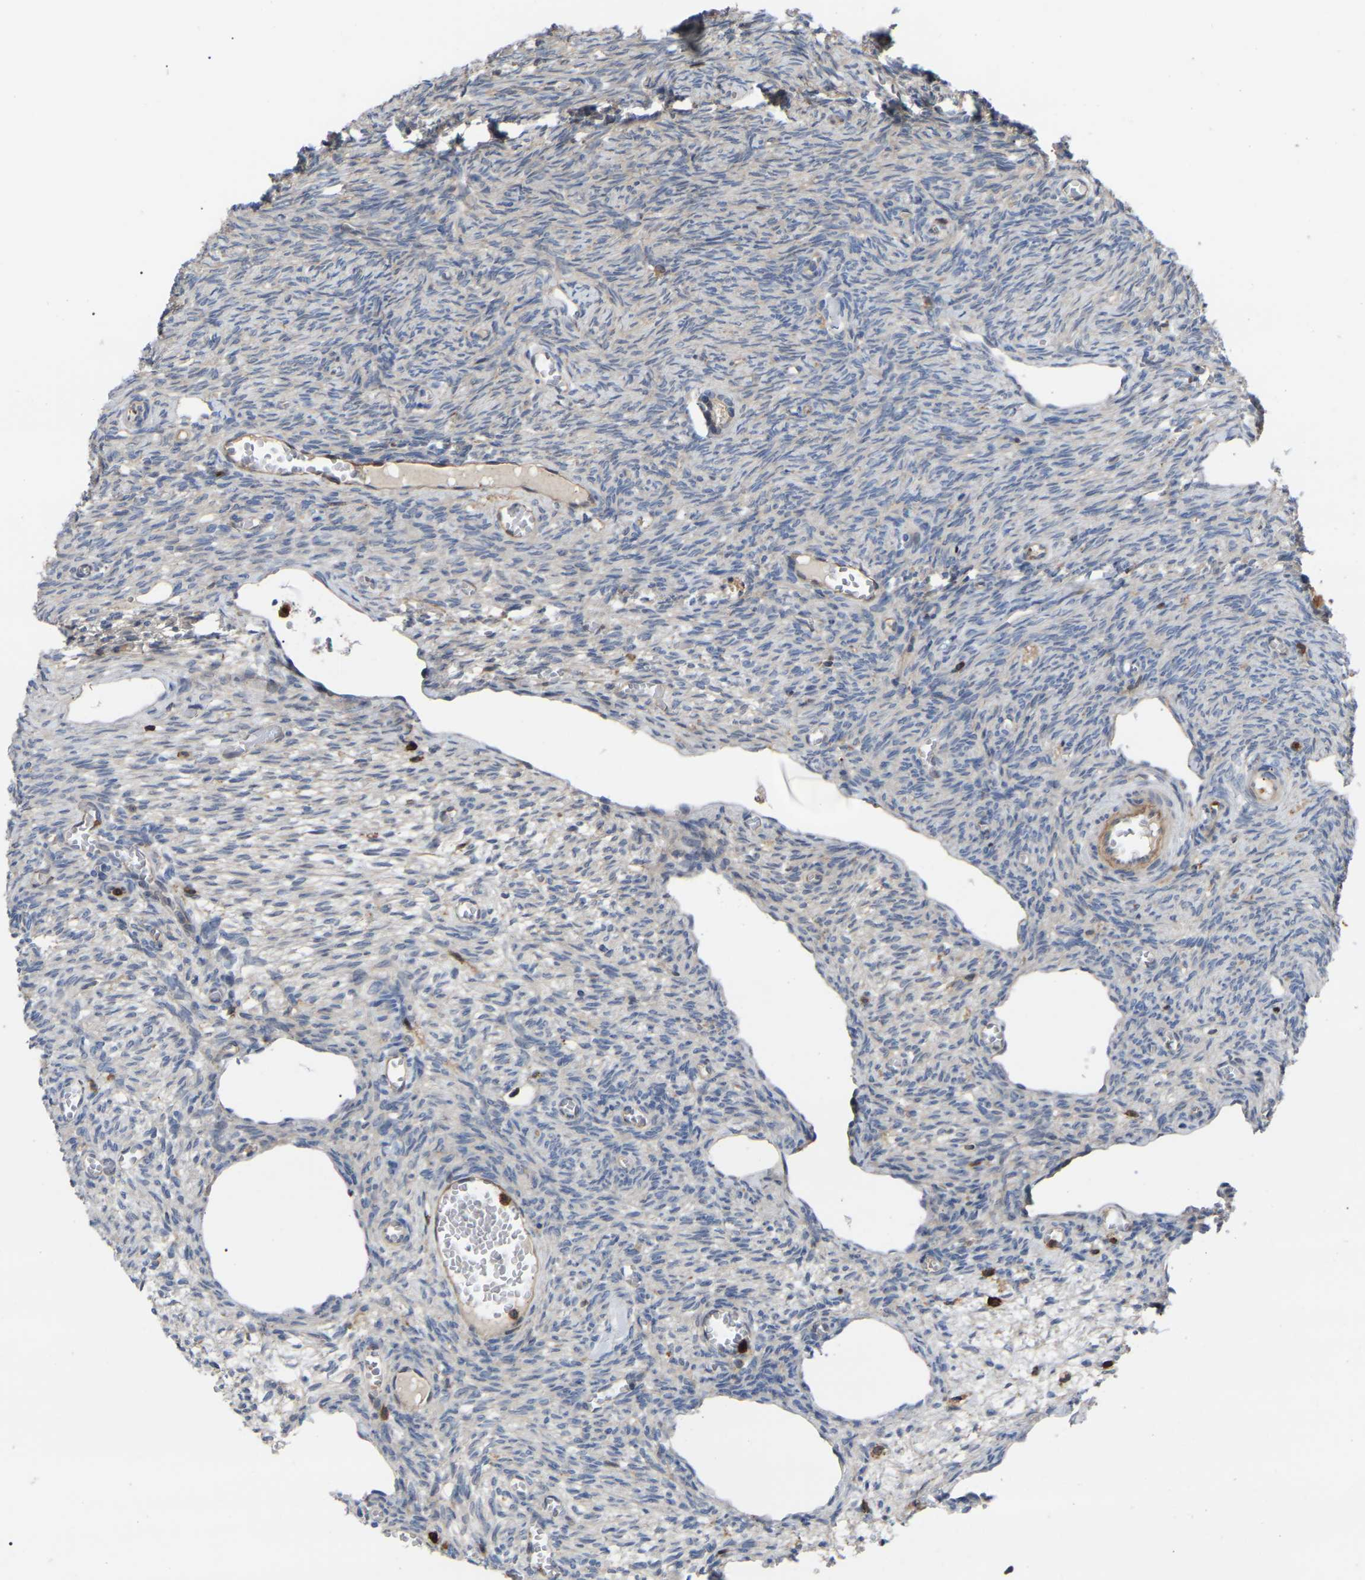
{"staining": {"intensity": "weak", "quantity": ">75%", "location": "cytoplasmic/membranous"}, "tissue": "ovary", "cell_type": "Follicle cells", "image_type": "normal", "snomed": [{"axis": "morphology", "description": "Normal tissue, NOS"}, {"axis": "topography", "description": "Ovary"}], "caption": "Immunohistochemical staining of normal human ovary demonstrates >75% levels of weak cytoplasmic/membranous protein expression in approximately >75% of follicle cells. The staining was performed using DAB, with brown indicating positive protein expression. Nuclei are stained blue with hematoxylin.", "gene": "CIT", "patient": {"sex": "female", "age": 27}}